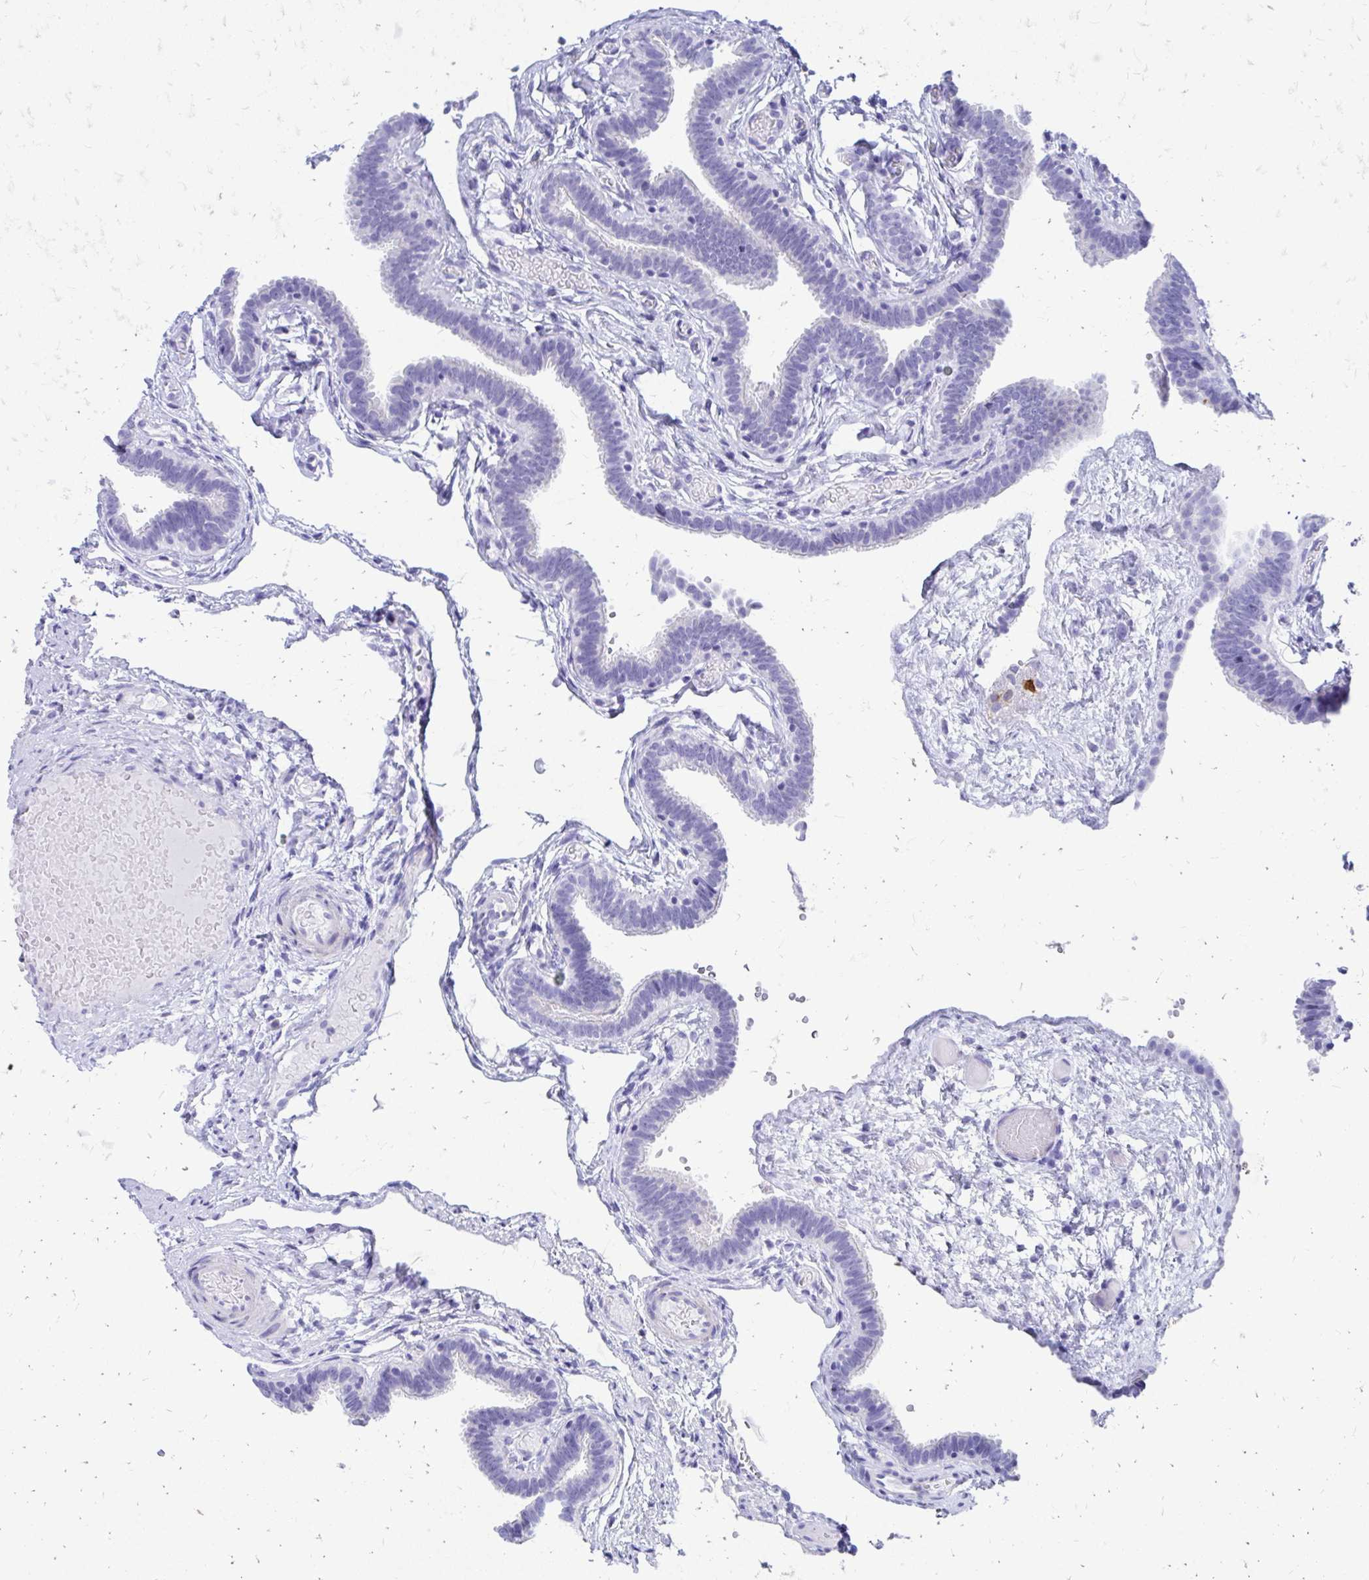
{"staining": {"intensity": "negative", "quantity": "none", "location": "none"}, "tissue": "fallopian tube", "cell_type": "Glandular cells", "image_type": "normal", "snomed": [{"axis": "morphology", "description": "Normal tissue, NOS"}, {"axis": "topography", "description": "Fallopian tube"}], "caption": "This is a image of immunohistochemistry staining of normal fallopian tube, which shows no expression in glandular cells.", "gene": "ZNF699", "patient": {"sex": "female", "age": 37}}